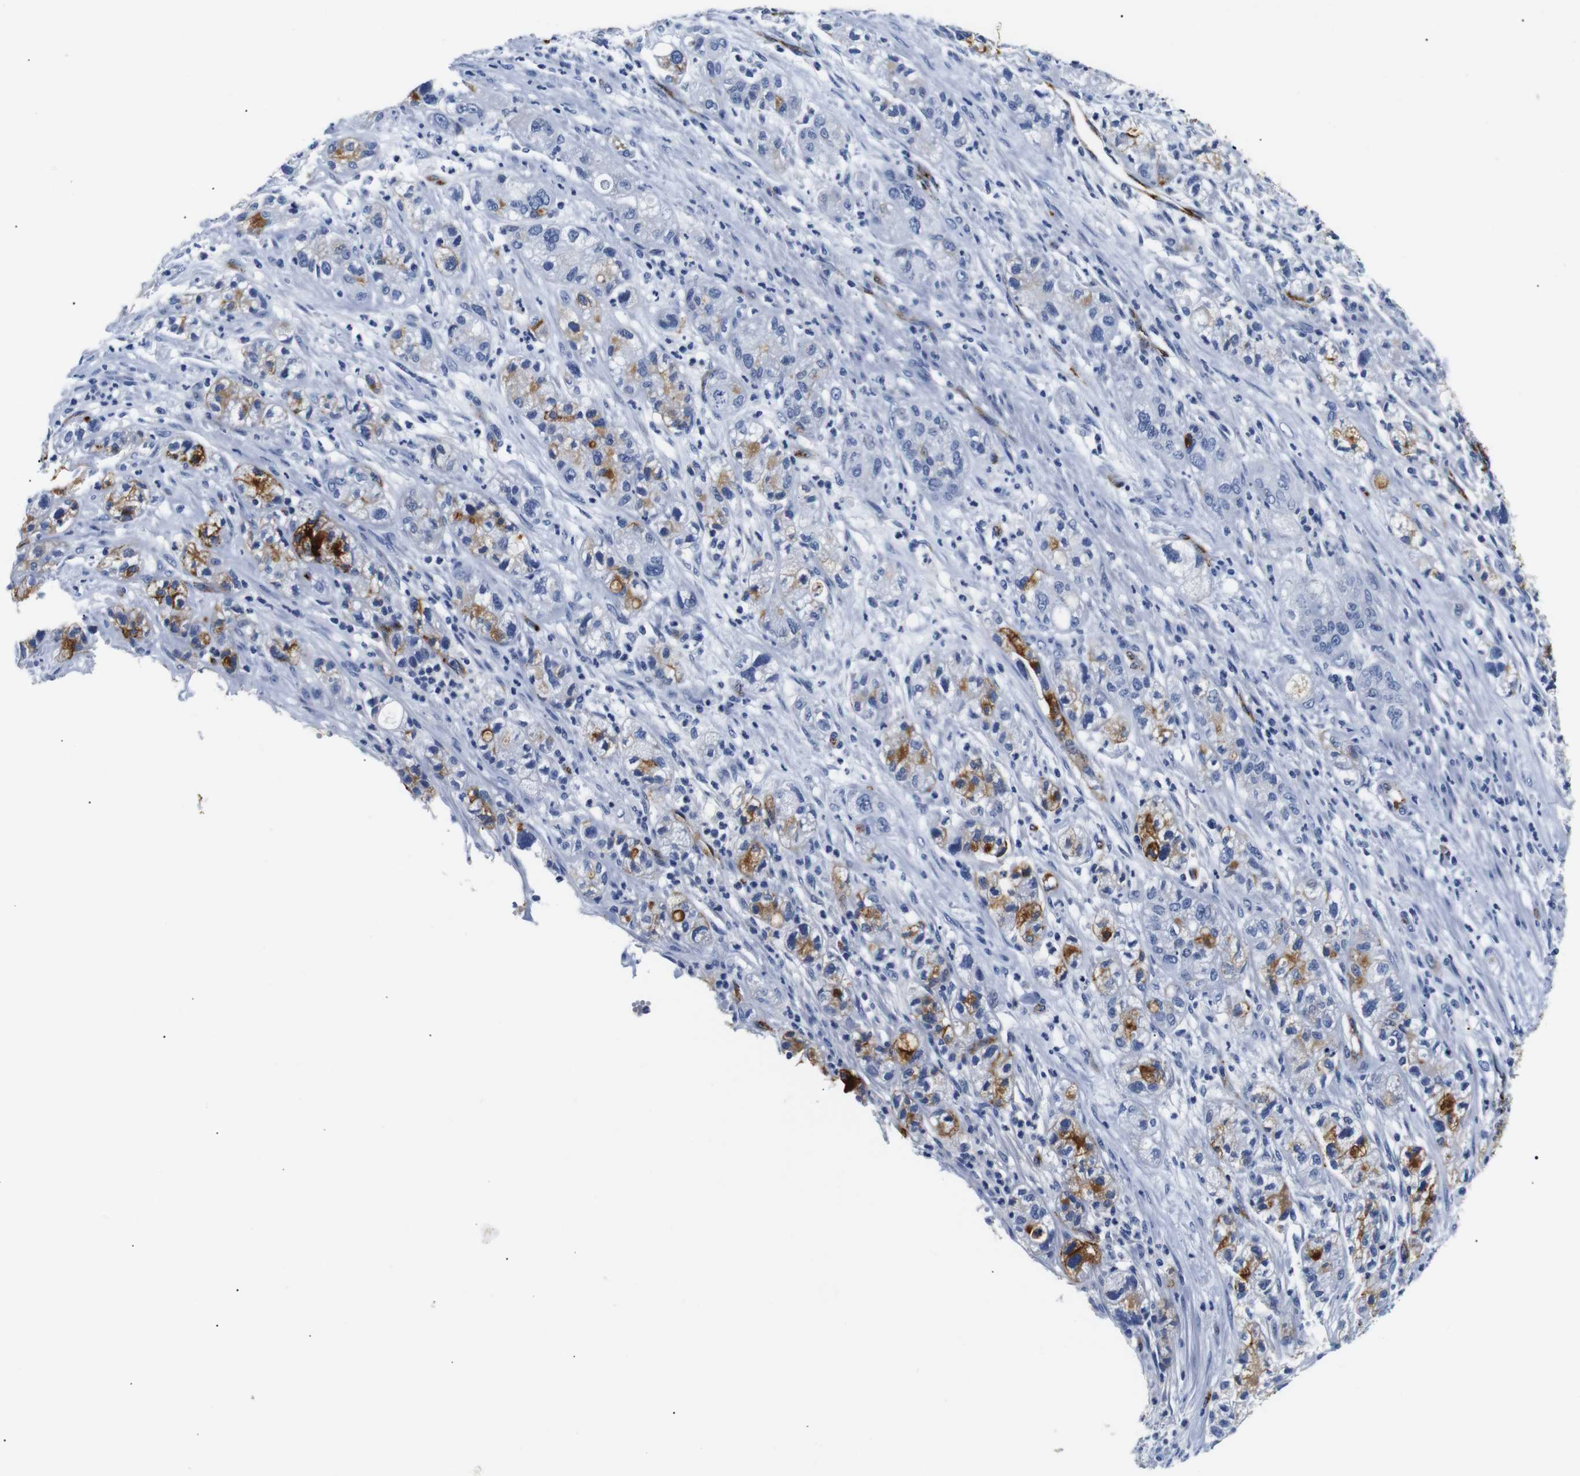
{"staining": {"intensity": "moderate", "quantity": "<25%", "location": "cytoplasmic/membranous"}, "tissue": "pancreatic cancer", "cell_type": "Tumor cells", "image_type": "cancer", "snomed": [{"axis": "morphology", "description": "Adenocarcinoma, NOS"}, {"axis": "topography", "description": "Pancreas"}], "caption": "Pancreatic cancer (adenocarcinoma) stained with a protein marker demonstrates moderate staining in tumor cells.", "gene": "MUC4", "patient": {"sex": "female", "age": 78}}